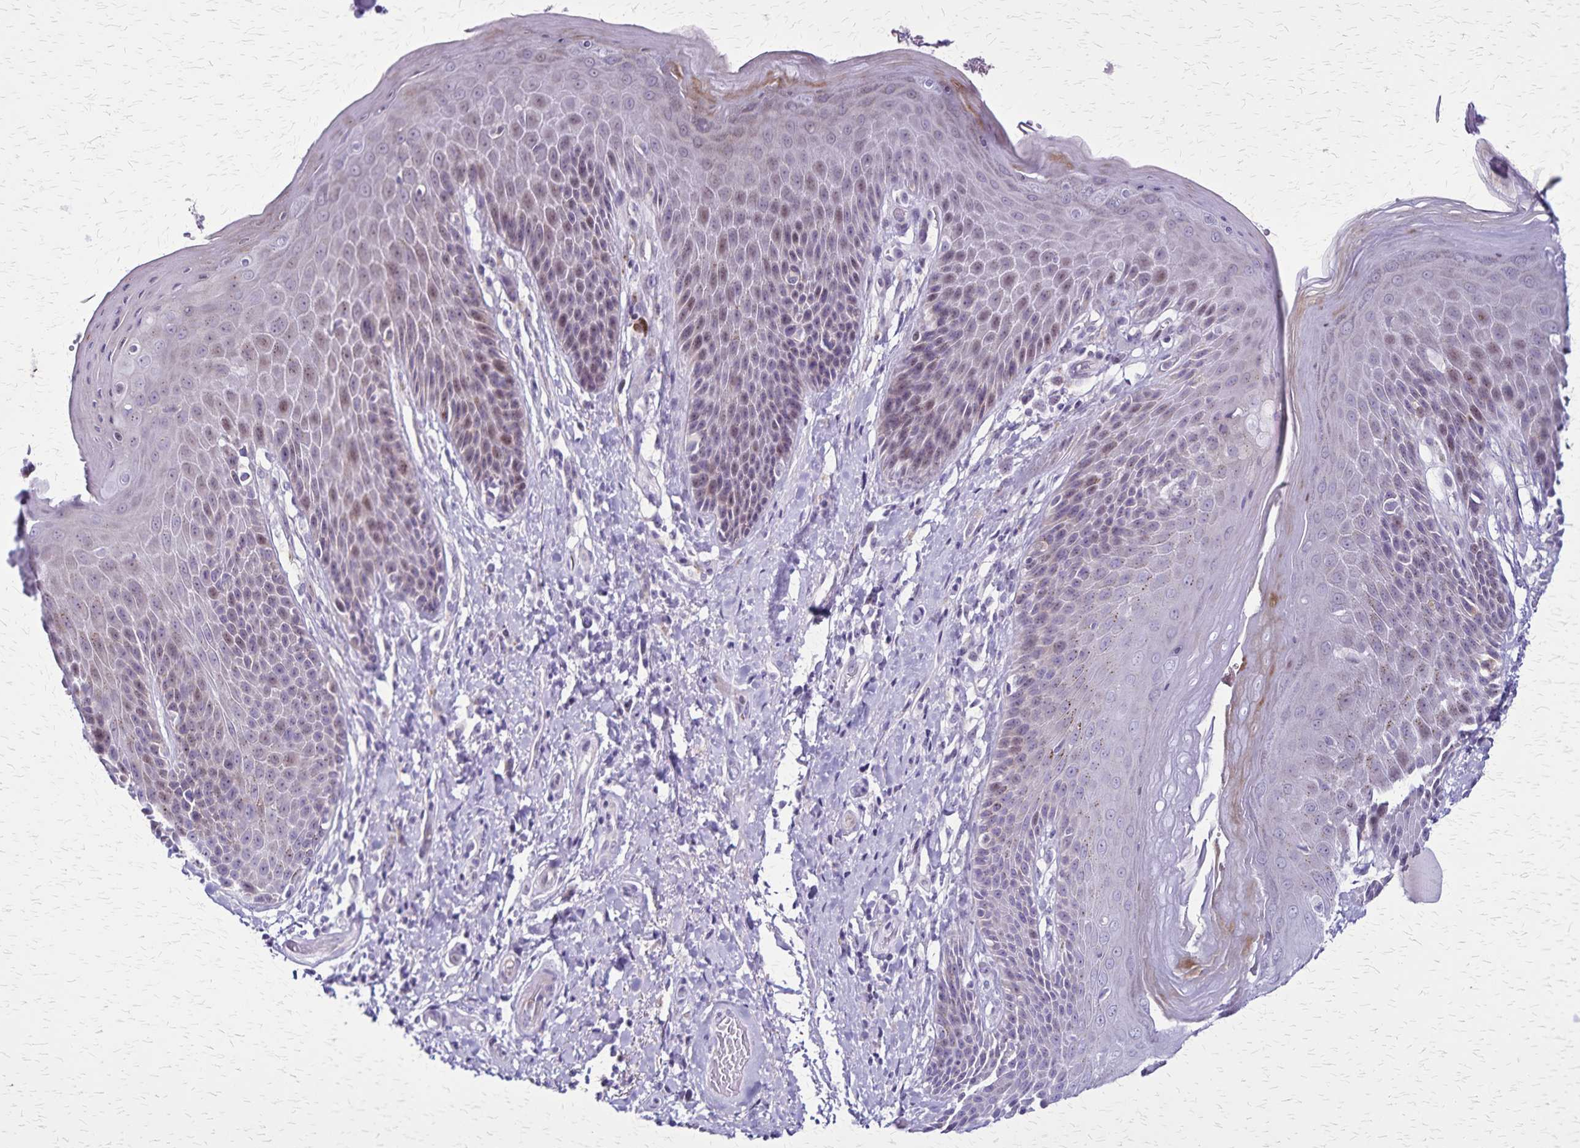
{"staining": {"intensity": "weak", "quantity": "<25%", "location": "nuclear"}, "tissue": "skin", "cell_type": "Epidermal cells", "image_type": "normal", "snomed": [{"axis": "morphology", "description": "Normal tissue, NOS"}, {"axis": "topography", "description": "Anal"}, {"axis": "topography", "description": "Peripheral nerve tissue"}], "caption": "This is a photomicrograph of immunohistochemistry (IHC) staining of normal skin, which shows no positivity in epidermal cells.", "gene": "OR51B5", "patient": {"sex": "male", "age": 51}}